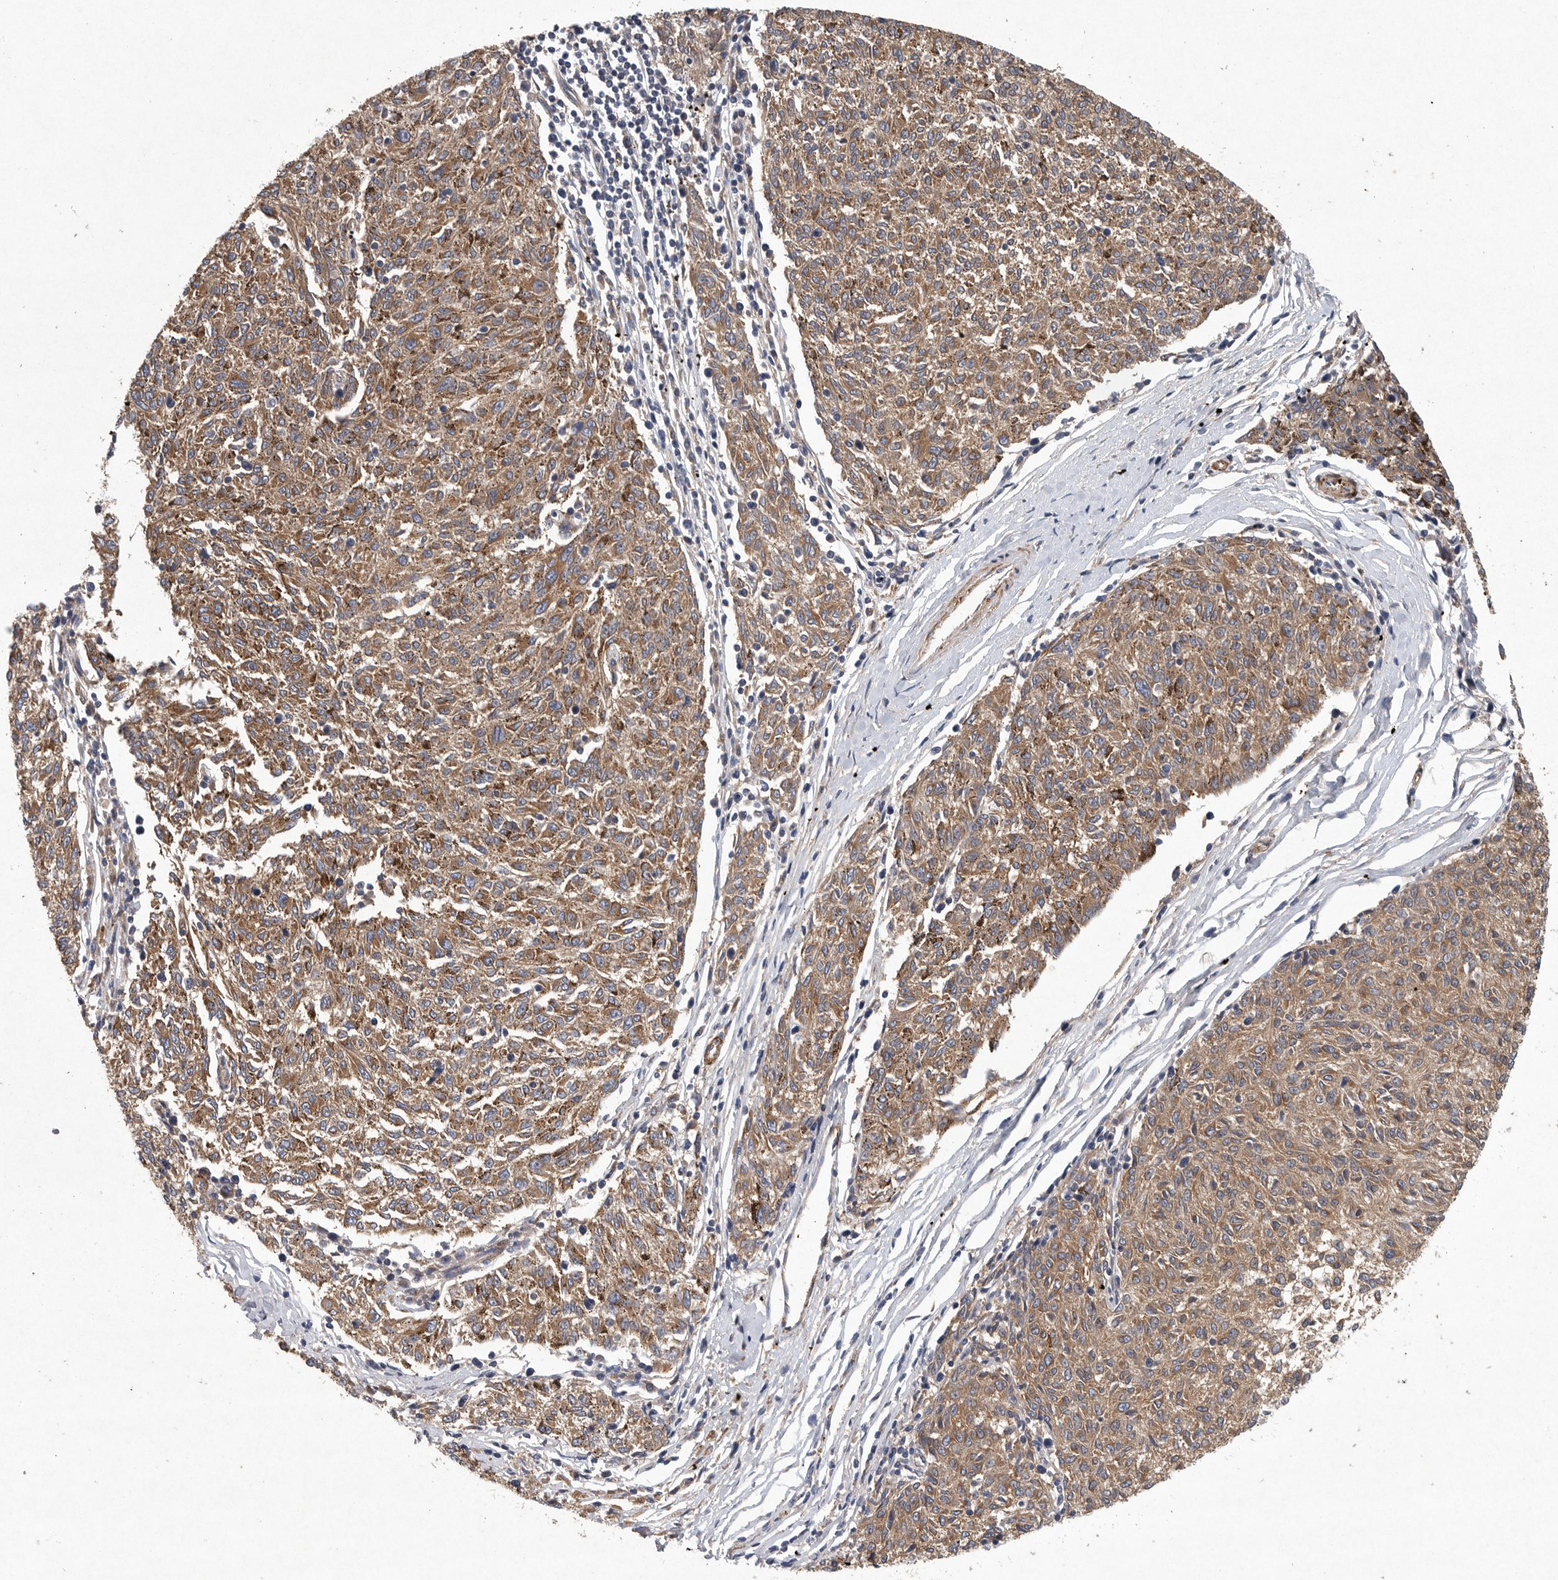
{"staining": {"intensity": "moderate", "quantity": ">75%", "location": "cytoplasmic/membranous"}, "tissue": "melanoma", "cell_type": "Tumor cells", "image_type": "cancer", "snomed": [{"axis": "morphology", "description": "Malignant melanoma, NOS"}, {"axis": "topography", "description": "Skin"}], "caption": "Approximately >75% of tumor cells in human malignant melanoma display moderate cytoplasmic/membranous protein staining as visualized by brown immunohistochemical staining.", "gene": "OXR1", "patient": {"sex": "female", "age": 72}}